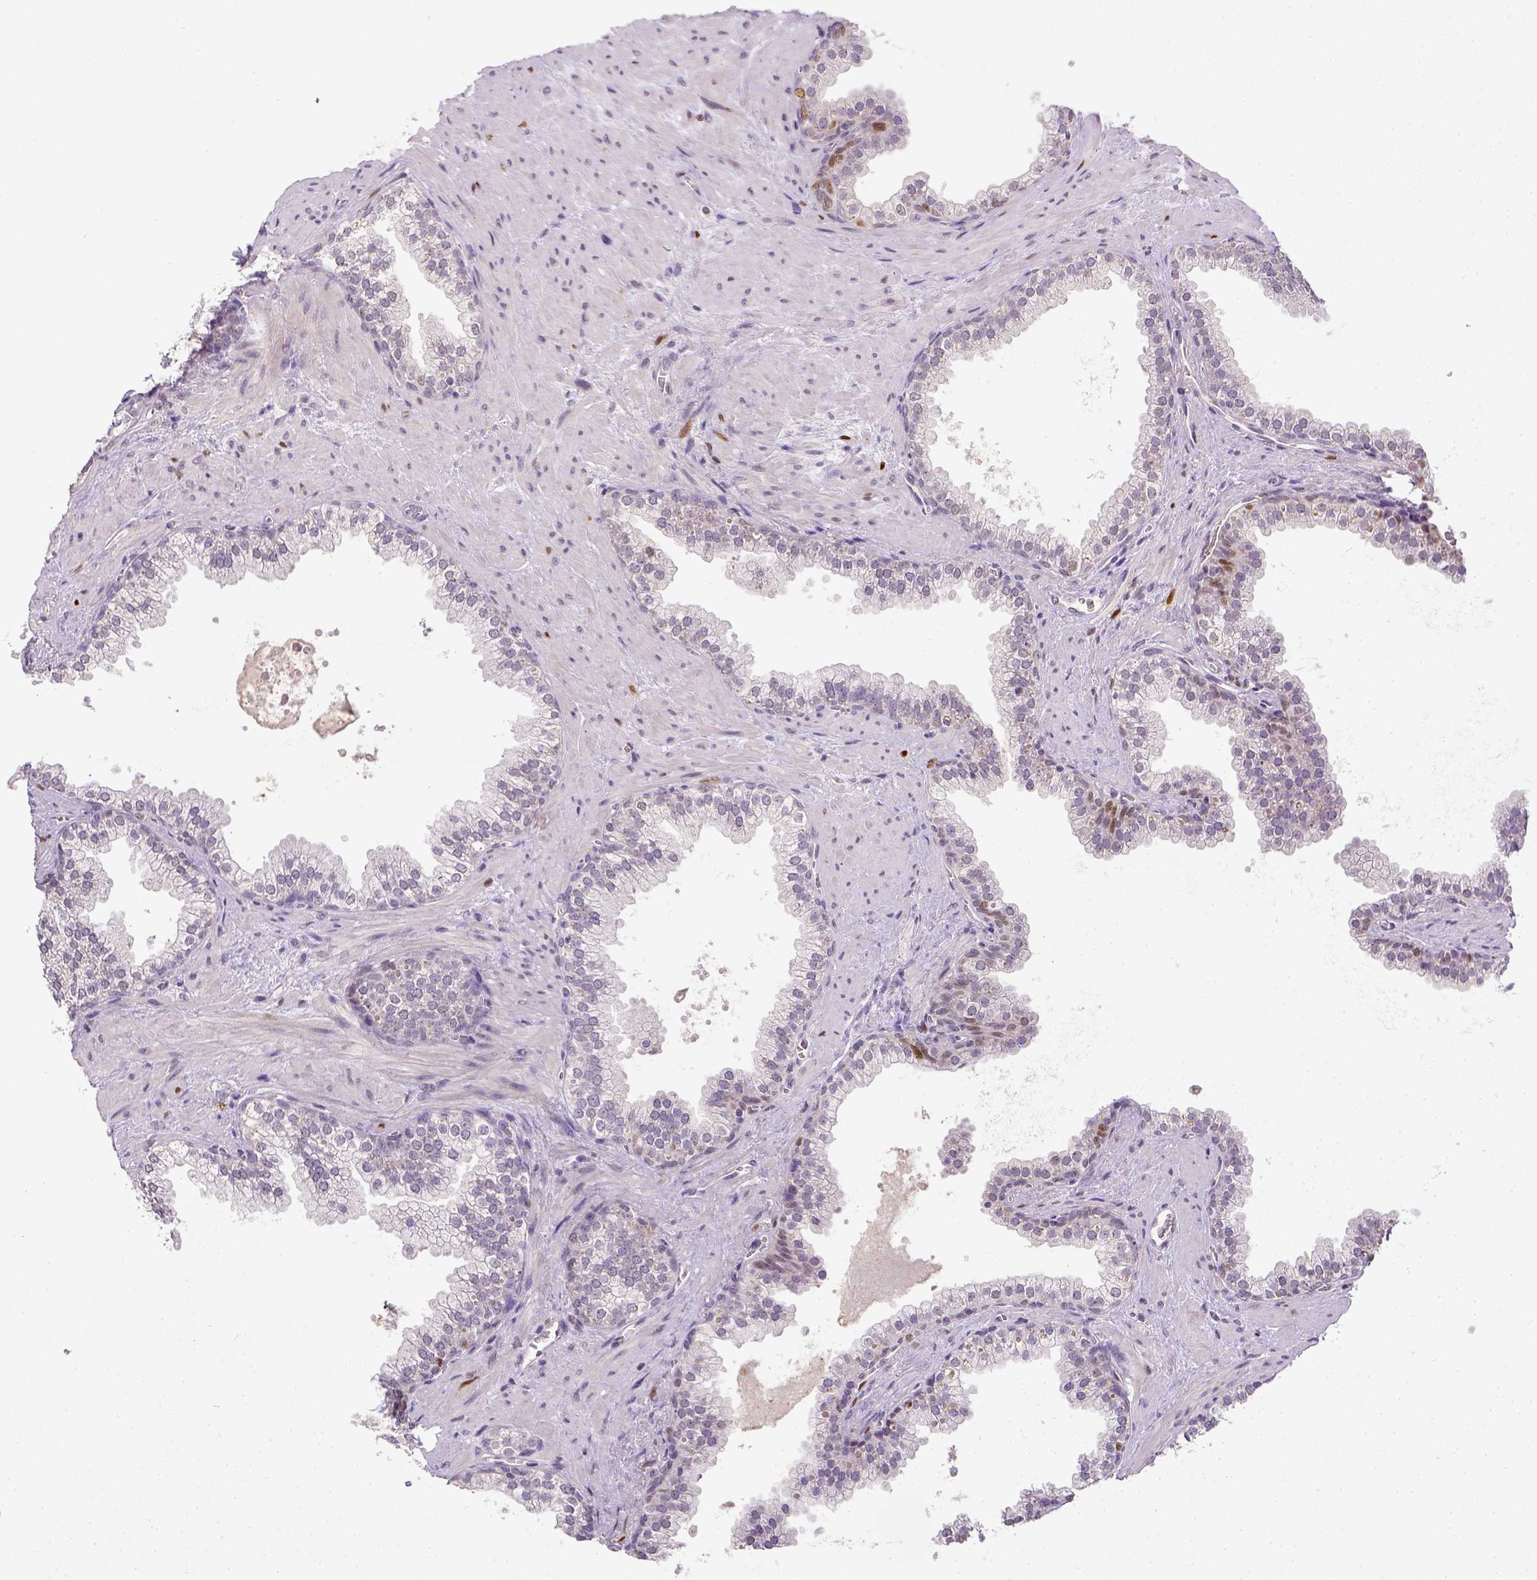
{"staining": {"intensity": "moderate", "quantity": "<25%", "location": "nuclear"}, "tissue": "prostate", "cell_type": "Glandular cells", "image_type": "normal", "snomed": [{"axis": "morphology", "description": "Normal tissue, NOS"}, {"axis": "topography", "description": "Prostate"}], "caption": "Glandular cells display moderate nuclear positivity in approximately <25% of cells in benign prostate.", "gene": "CDKN1A", "patient": {"sex": "male", "age": 79}}